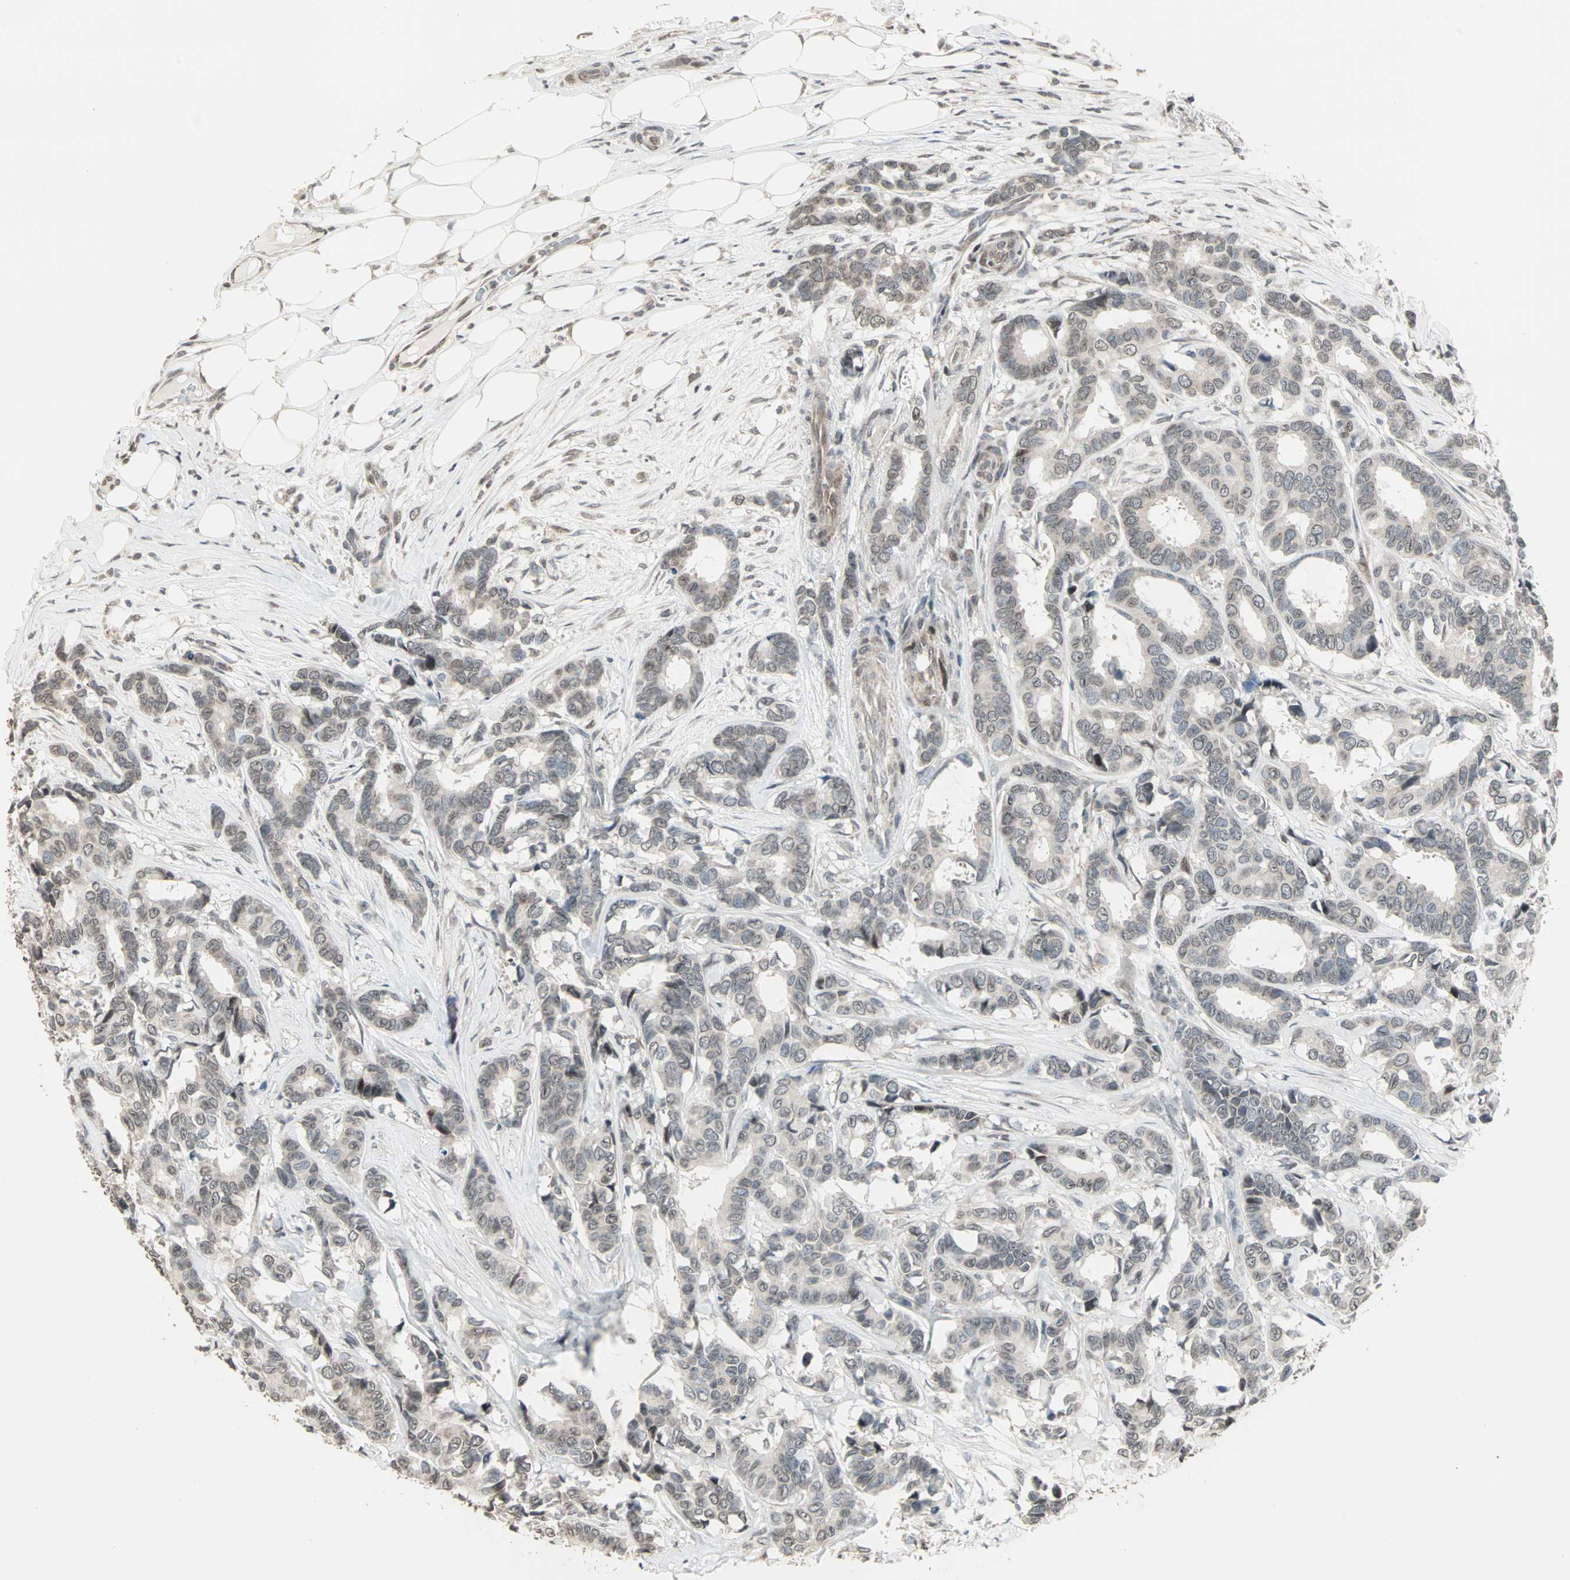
{"staining": {"intensity": "weak", "quantity": "25%-75%", "location": "cytoplasmic/membranous"}, "tissue": "breast cancer", "cell_type": "Tumor cells", "image_type": "cancer", "snomed": [{"axis": "morphology", "description": "Duct carcinoma"}, {"axis": "topography", "description": "Breast"}], "caption": "Protein analysis of breast infiltrating ductal carcinoma tissue exhibits weak cytoplasmic/membranous positivity in approximately 25%-75% of tumor cells.", "gene": "CBLC", "patient": {"sex": "female", "age": 87}}